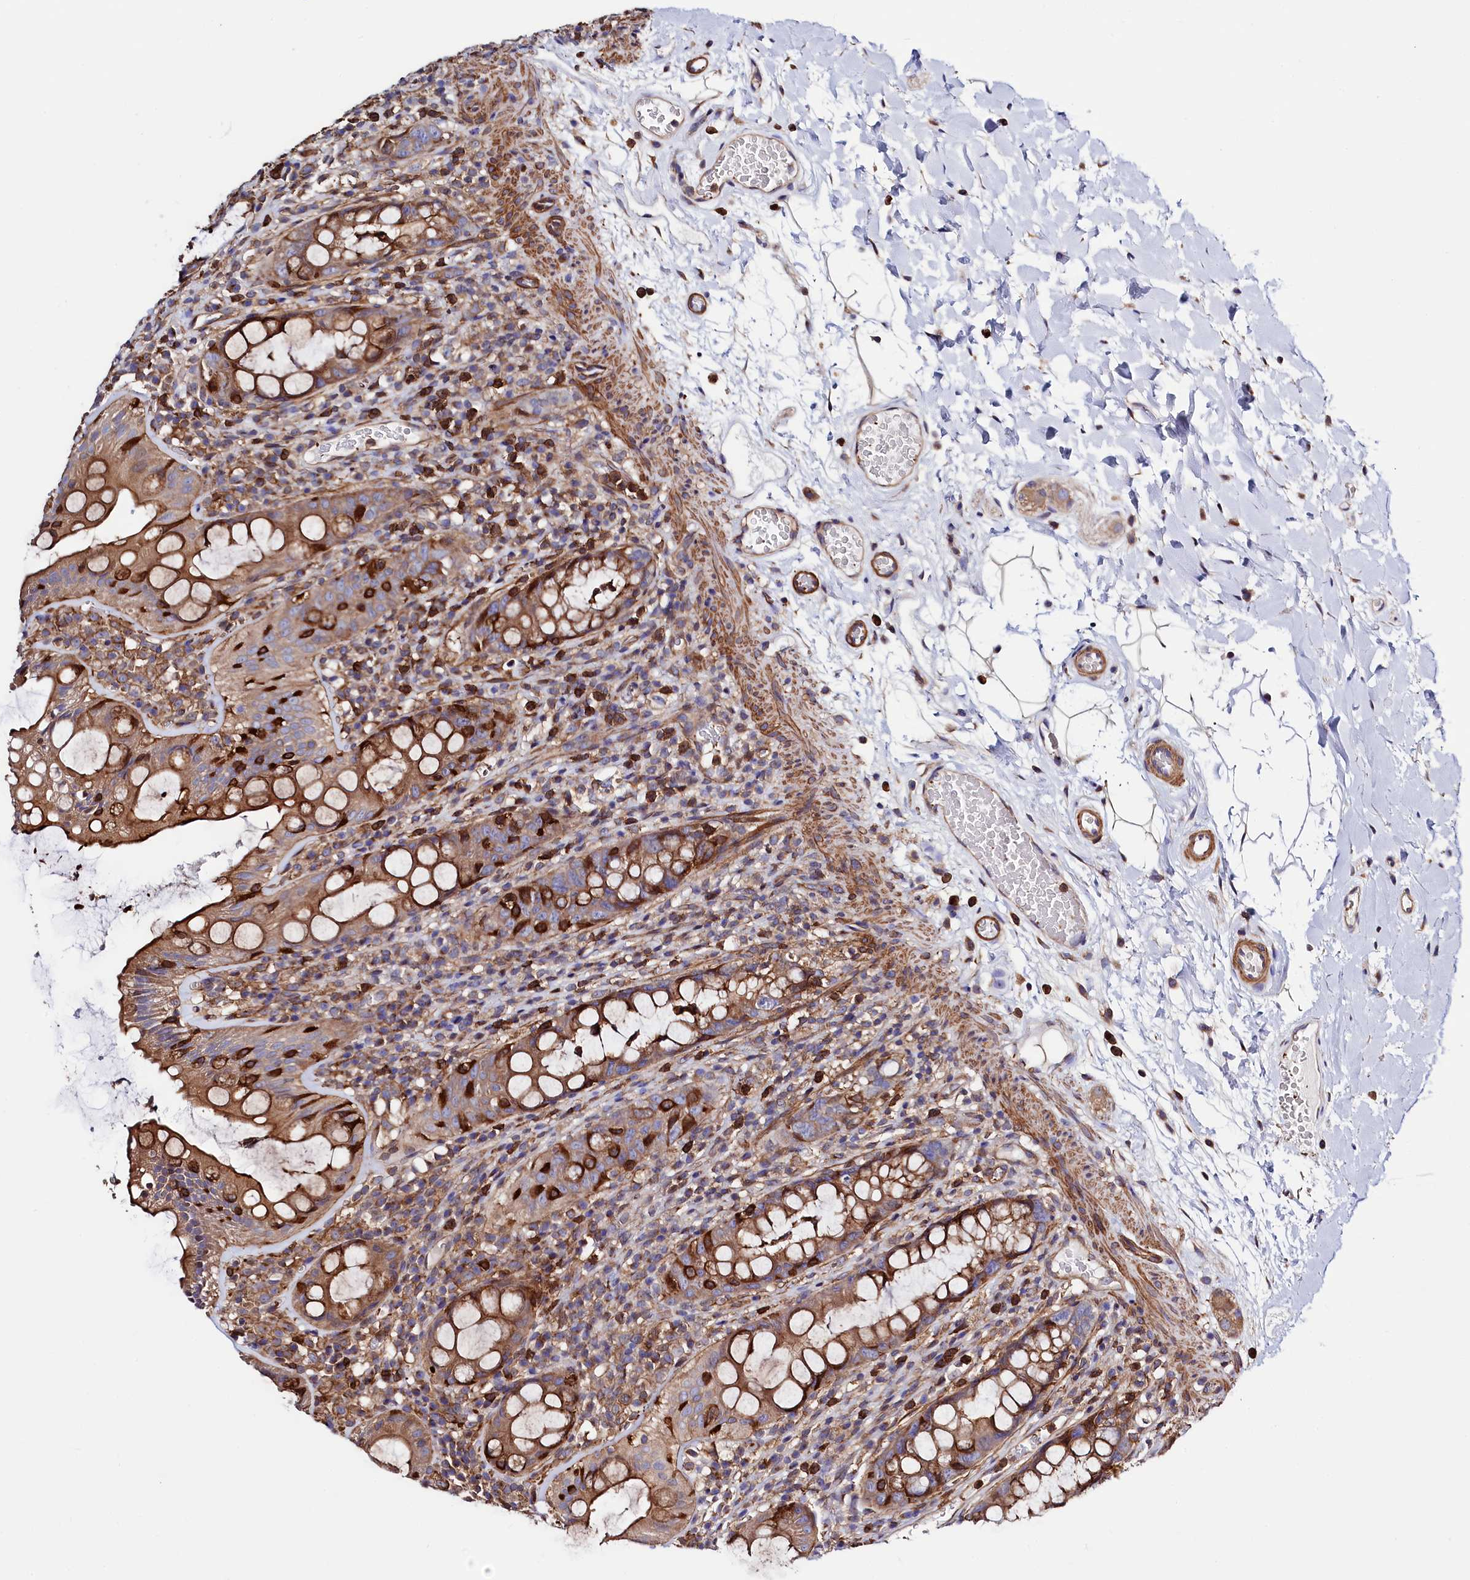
{"staining": {"intensity": "moderate", "quantity": ">75%", "location": "cytoplasmic/membranous"}, "tissue": "rectum", "cell_type": "Glandular cells", "image_type": "normal", "snomed": [{"axis": "morphology", "description": "Normal tissue, NOS"}, {"axis": "topography", "description": "Rectum"}], "caption": "This histopathology image reveals benign rectum stained with immunohistochemistry (IHC) to label a protein in brown. The cytoplasmic/membranous of glandular cells show moderate positivity for the protein. Nuclei are counter-stained blue.", "gene": "STAMBPL1", "patient": {"sex": "female", "age": 57}}